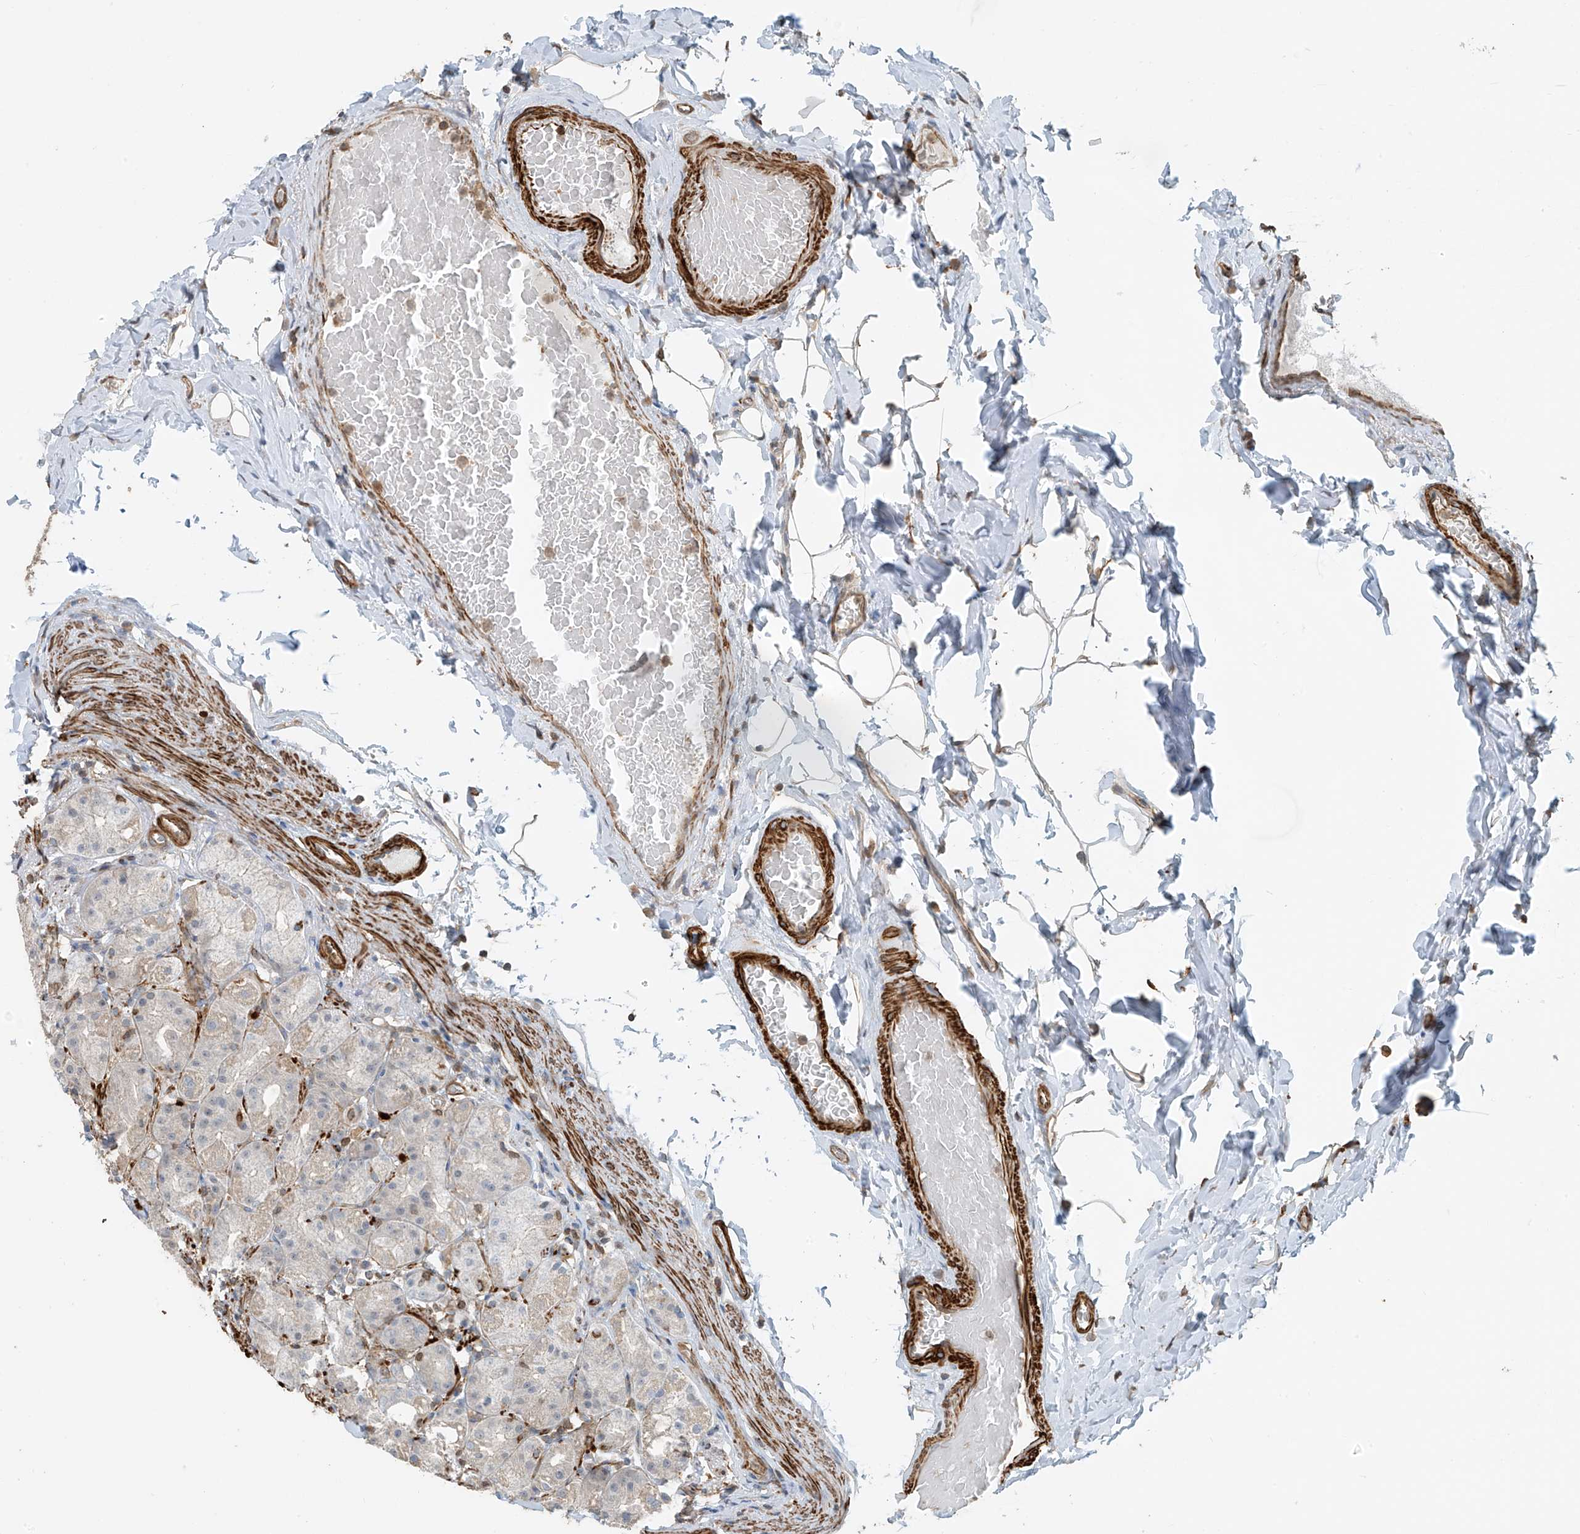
{"staining": {"intensity": "moderate", "quantity": "<25%", "location": "cytoplasmic/membranous"}, "tissue": "stomach", "cell_type": "Glandular cells", "image_type": "normal", "snomed": [{"axis": "morphology", "description": "Normal tissue, NOS"}, {"axis": "topography", "description": "Stomach, upper"}], "caption": "This photomicrograph reveals immunohistochemistry (IHC) staining of benign stomach, with low moderate cytoplasmic/membranous positivity in about <25% of glandular cells.", "gene": "SH3BGRL3", "patient": {"sex": "male", "age": 68}}